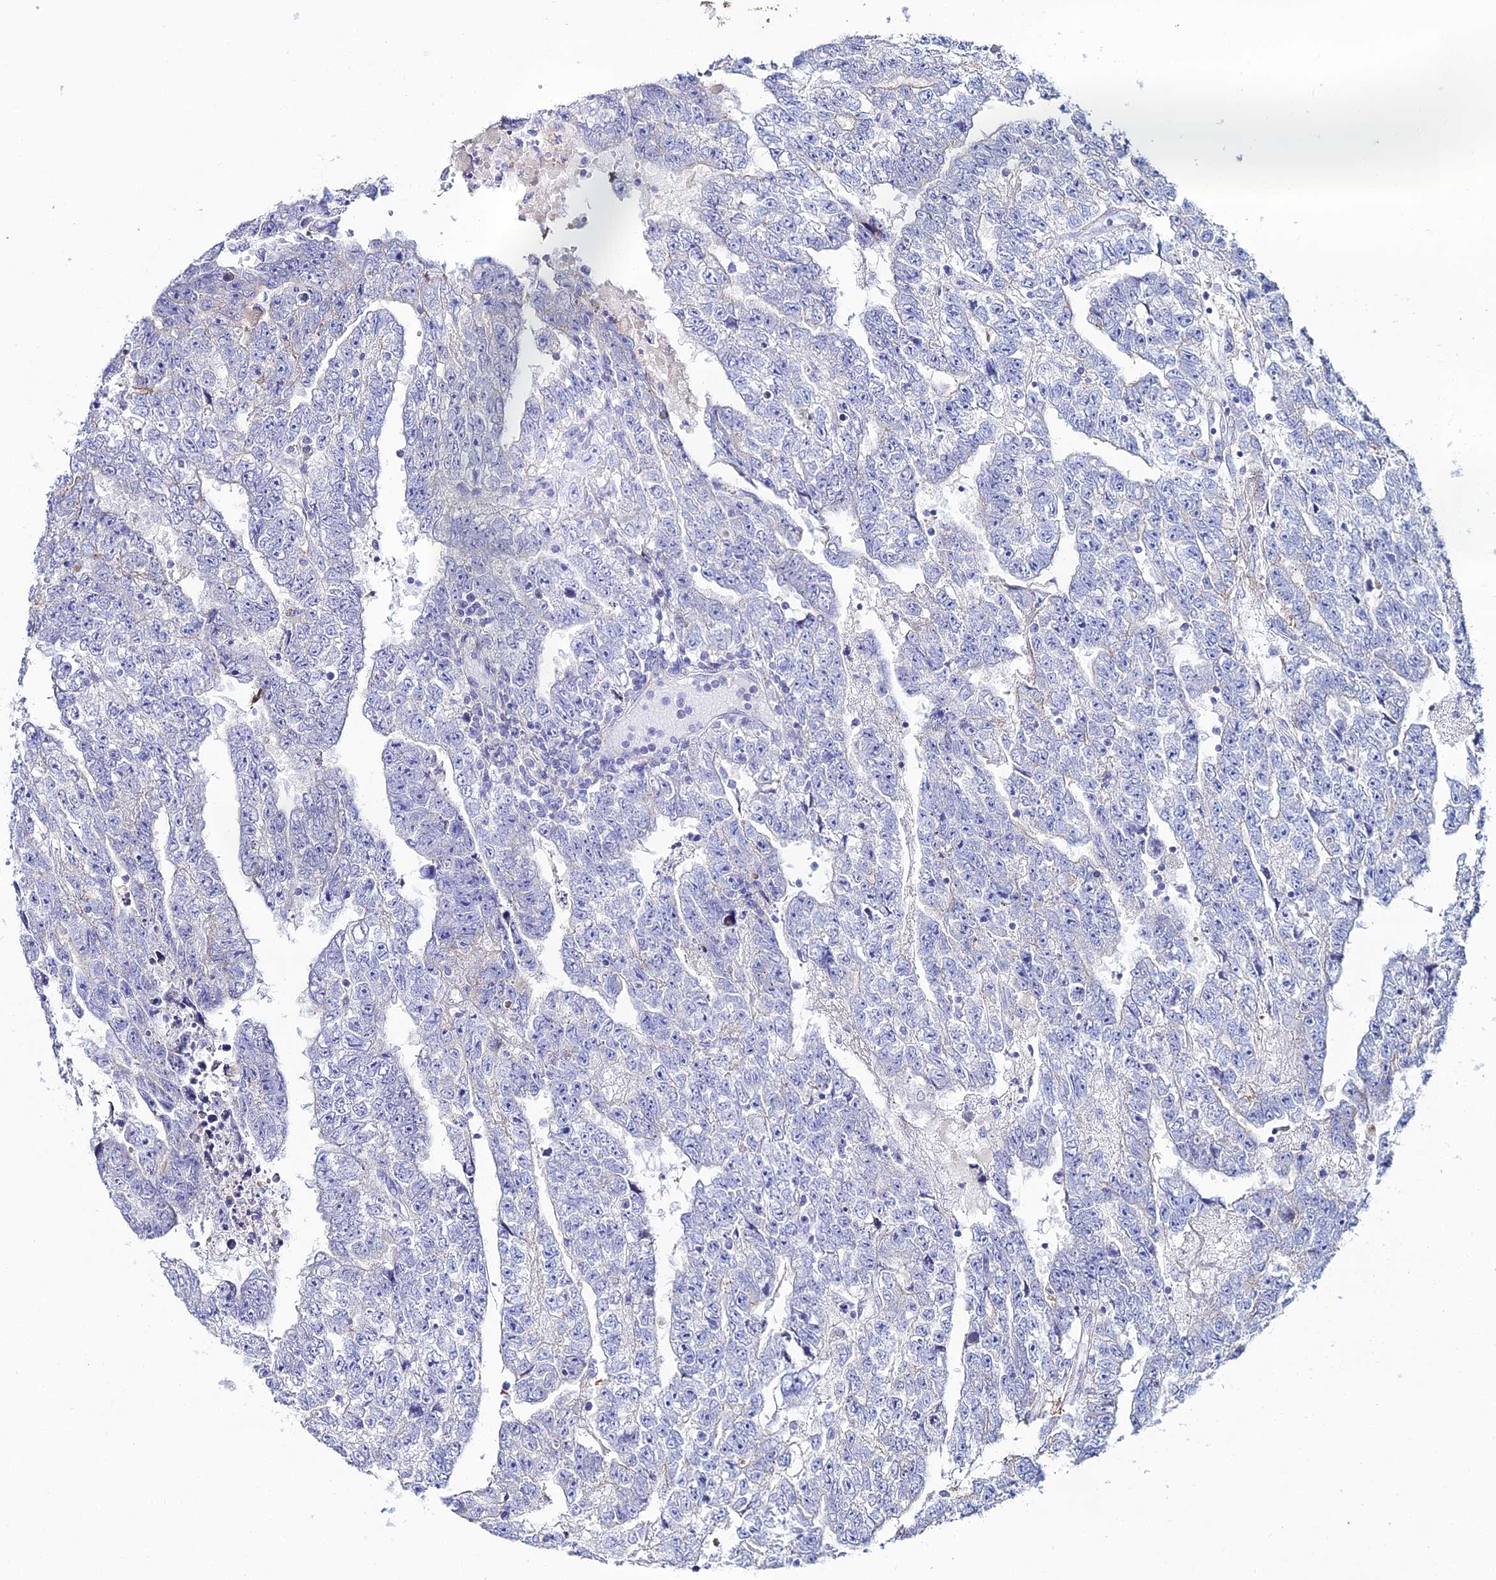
{"staining": {"intensity": "negative", "quantity": "none", "location": "none"}, "tissue": "testis cancer", "cell_type": "Tumor cells", "image_type": "cancer", "snomed": [{"axis": "morphology", "description": "Carcinoma, Embryonal, NOS"}, {"axis": "topography", "description": "Testis"}], "caption": "This is a image of IHC staining of testis embryonal carcinoma, which shows no expression in tumor cells.", "gene": "DHX34", "patient": {"sex": "male", "age": 25}}